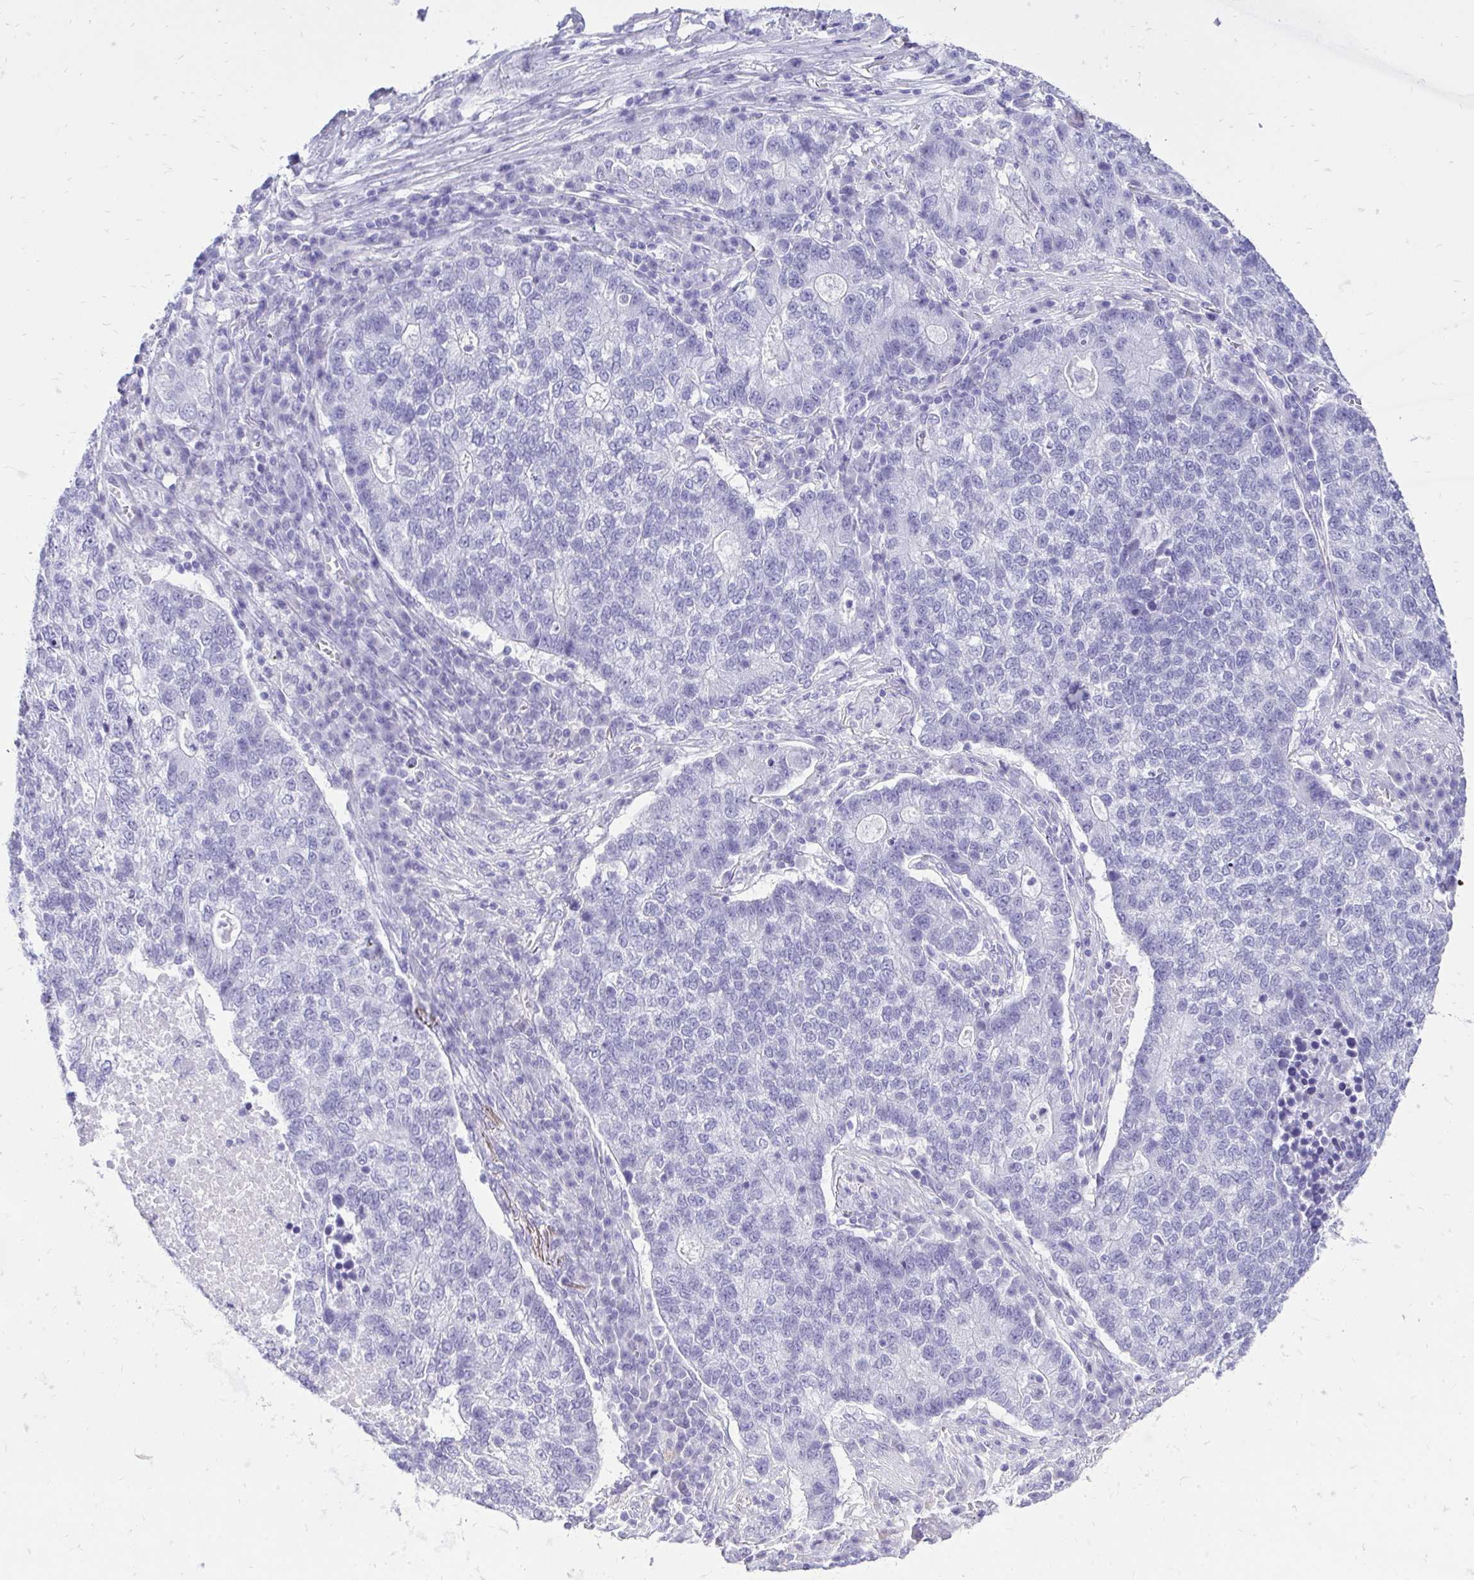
{"staining": {"intensity": "negative", "quantity": "none", "location": "none"}, "tissue": "lung cancer", "cell_type": "Tumor cells", "image_type": "cancer", "snomed": [{"axis": "morphology", "description": "Adenocarcinoma, NOS"}, {"axis": "topography", "description": "Lung"}], "caption": "DAB (3,3'-diaminobenzidine) immunohistochemical staining of human lung cancer reveals no significant expression in tumor cells.", "gene": "SLC32A1", "patient": {"sex": "male", "age": 57}}